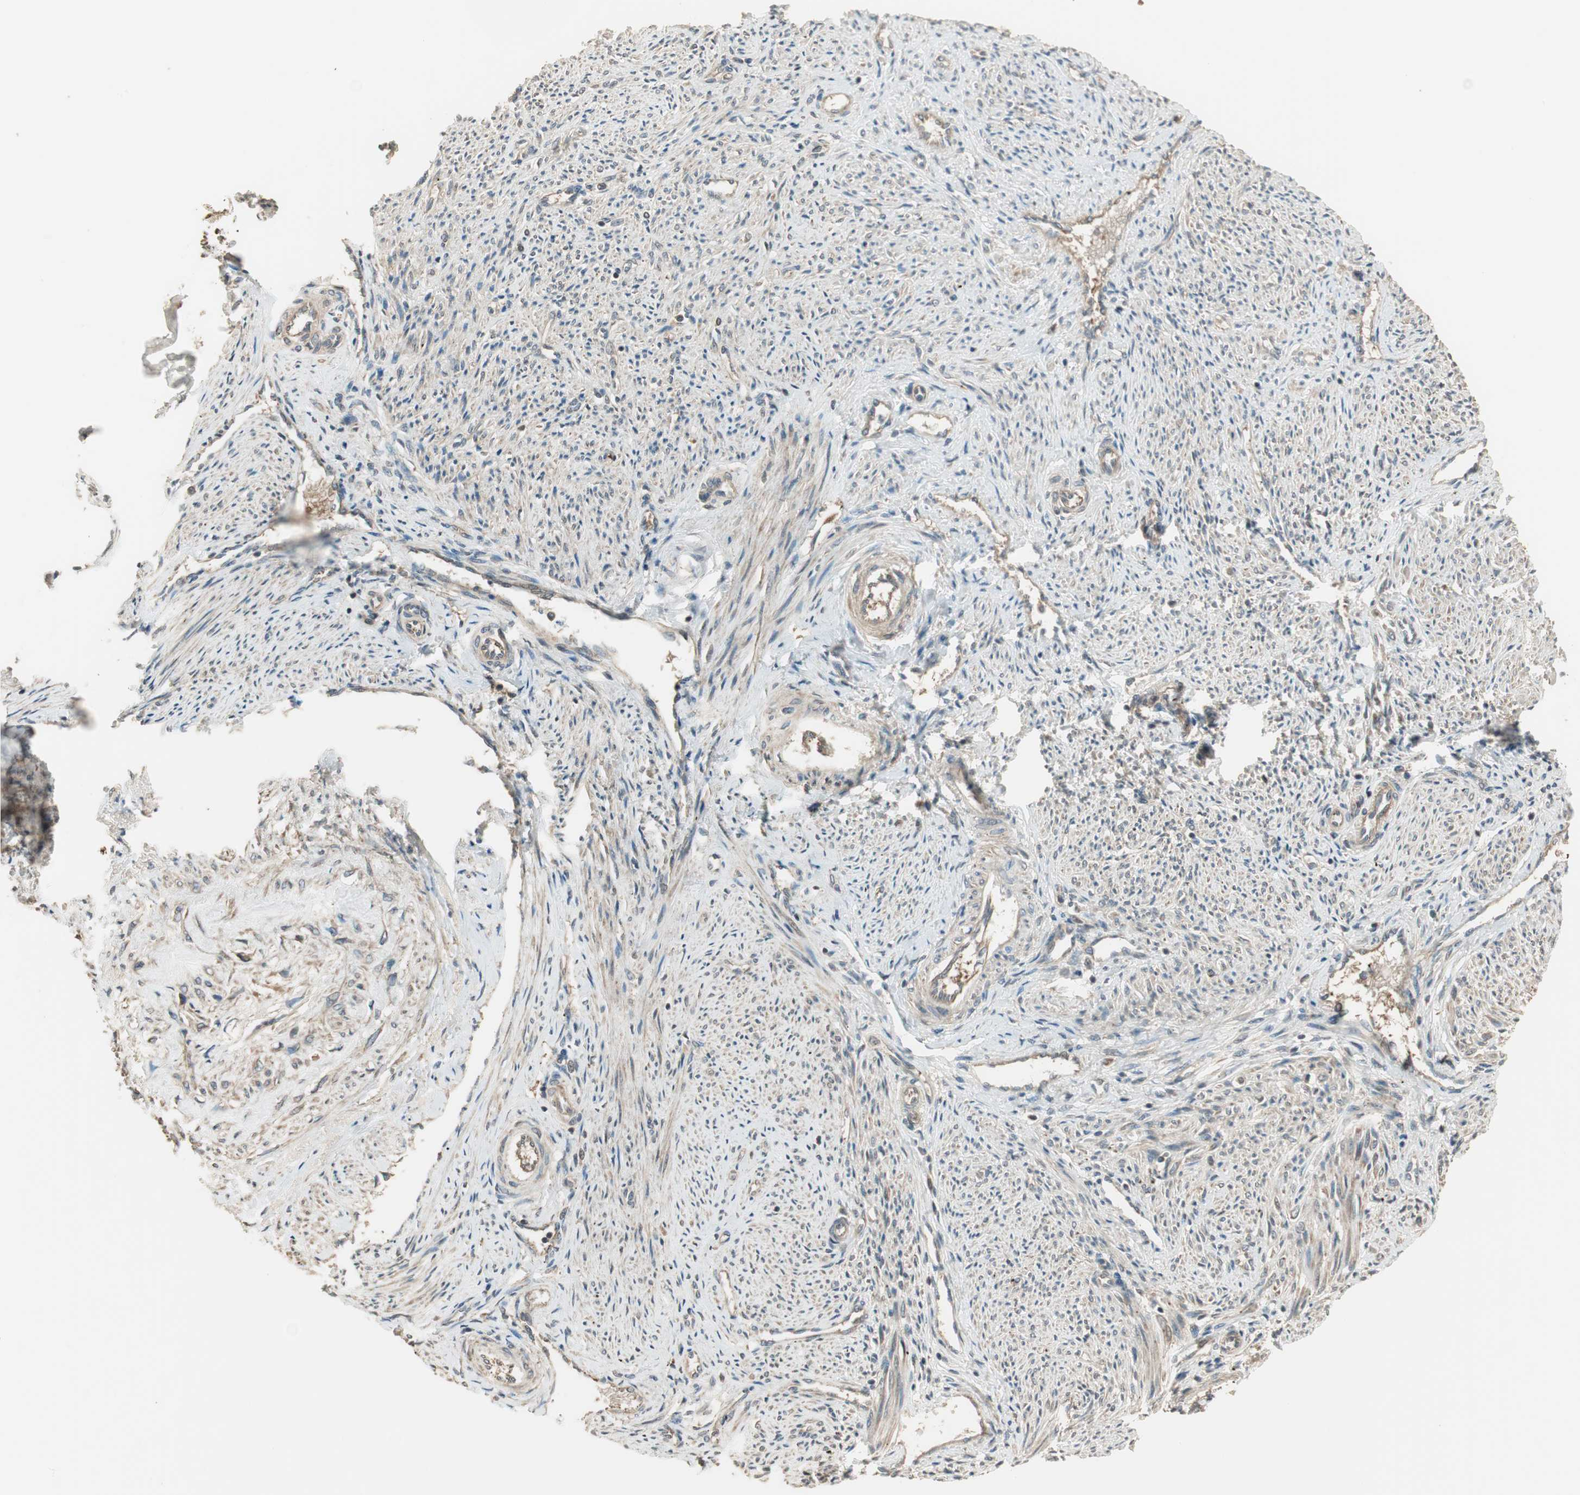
{"staining": {"intensity": "weak", "quantity": "<25%", "location": "cytoplasmic/membranous"}, "tissue": "endometrium", "cell_type": "Cells in endometrial stroma", "image_type": "normal", "snomed": [{"axis": "morphology", "description": "Normal tissue, NOS"}, {"axis": "topography", "description": "Endometrium"}], "caption": "Immunohistochemistry of benign human endometrium reveals no positivity in cells in endometrial stroma.", "gene": "PFDN5", "patient": {"sex": "female", "age": 42}}